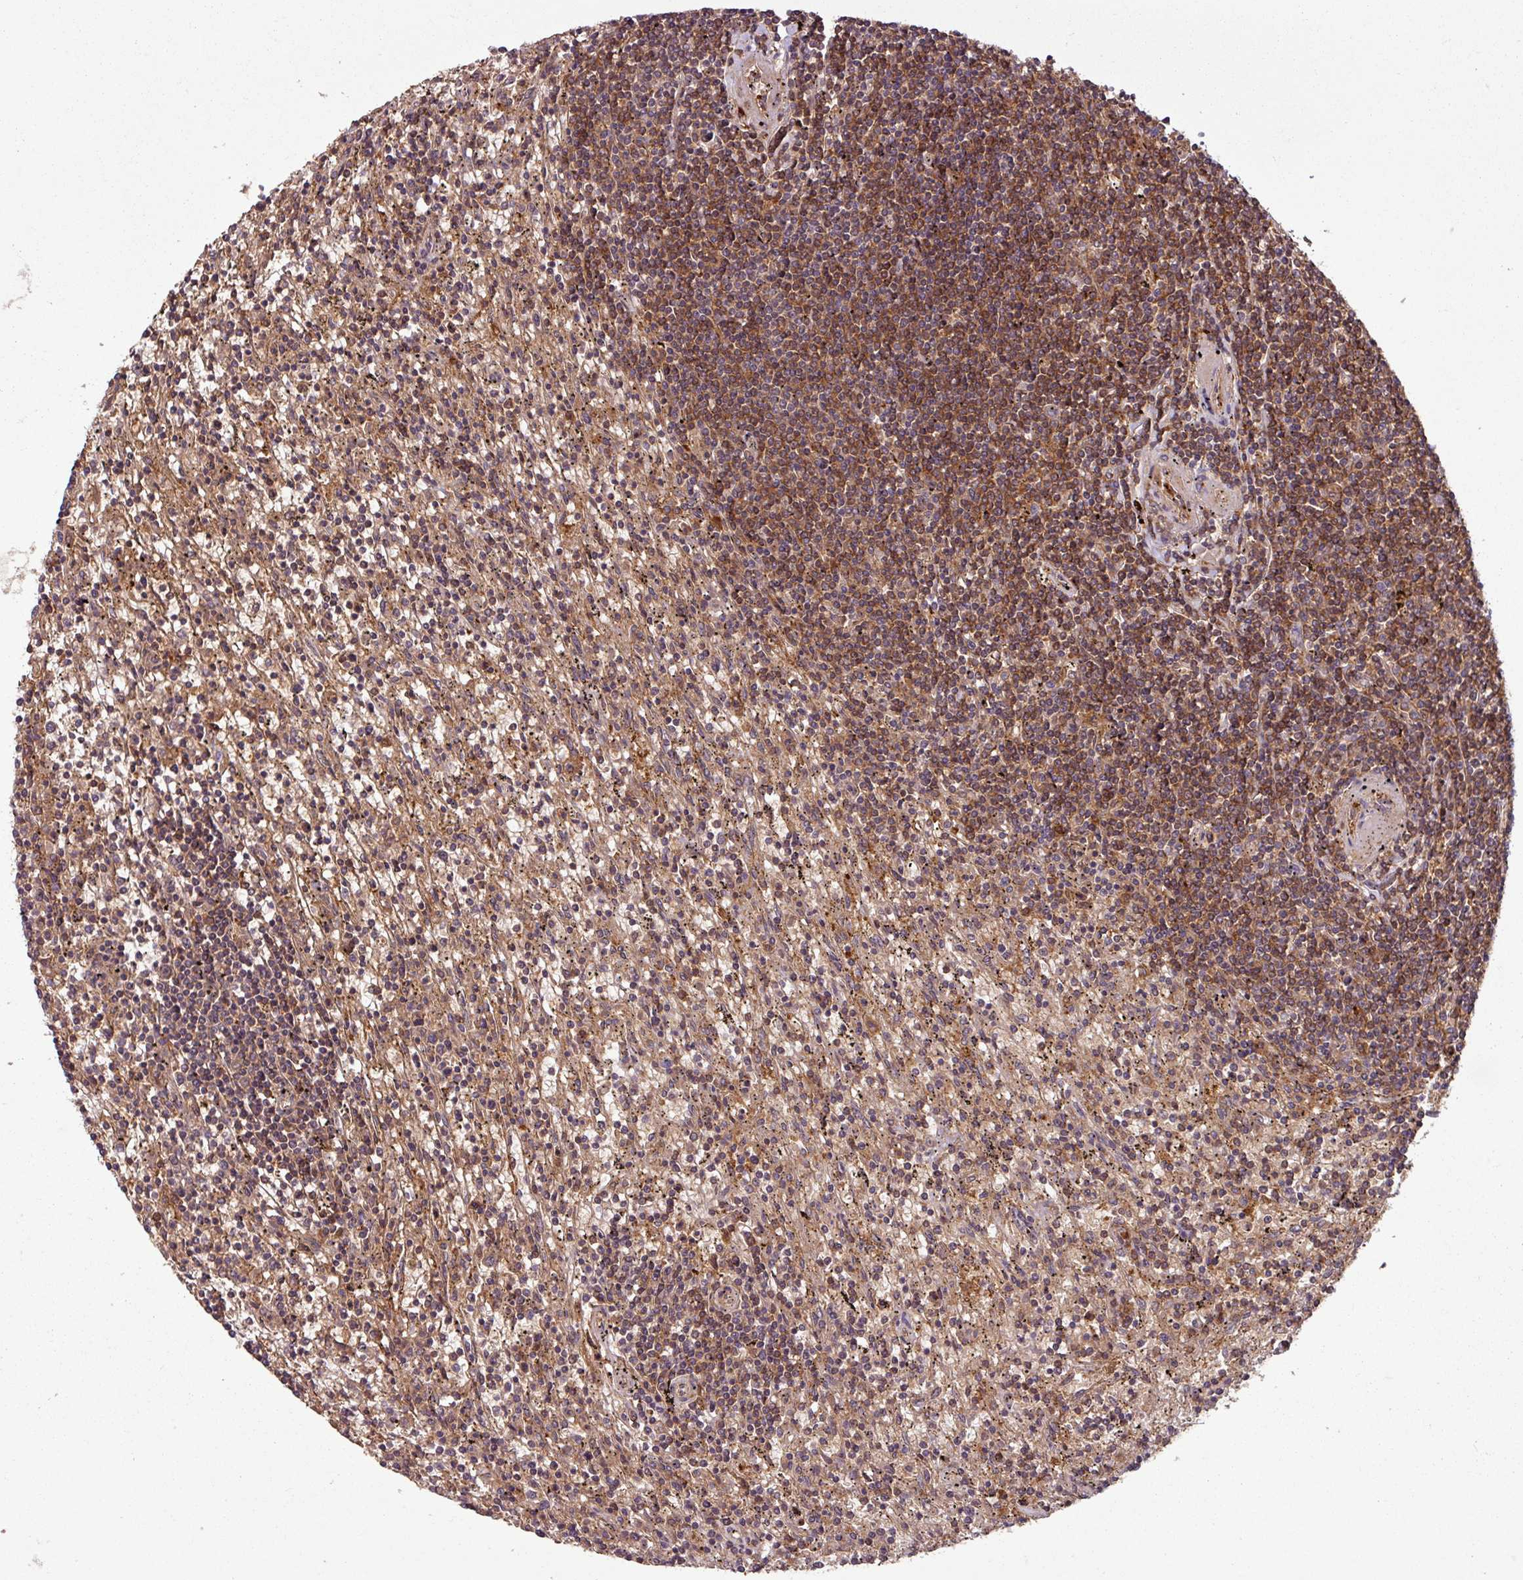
{"staining": {"intensity": "moderate", "quantity": ">75%", "location": "cytoplasmic/membranous"}, "tissue": "lymphoma", "cell_type": "Tumor cells", "image_type": "cancer", "snomed": [{"axis": "morphology", "description": "Malignant lymphoma, non-Hodgkin's type, Low grade"}, {"axis": "topography", "description": "Spleen"}], "caption": "Immunohistochemistry (DAB) staining of lymphoma exhibits moderate cytoplasmic/membranous protein positivity in about >75% of tumor cells.", "gene": "SH3BGRL", "patient": {"sex": "male", "age": 76}}